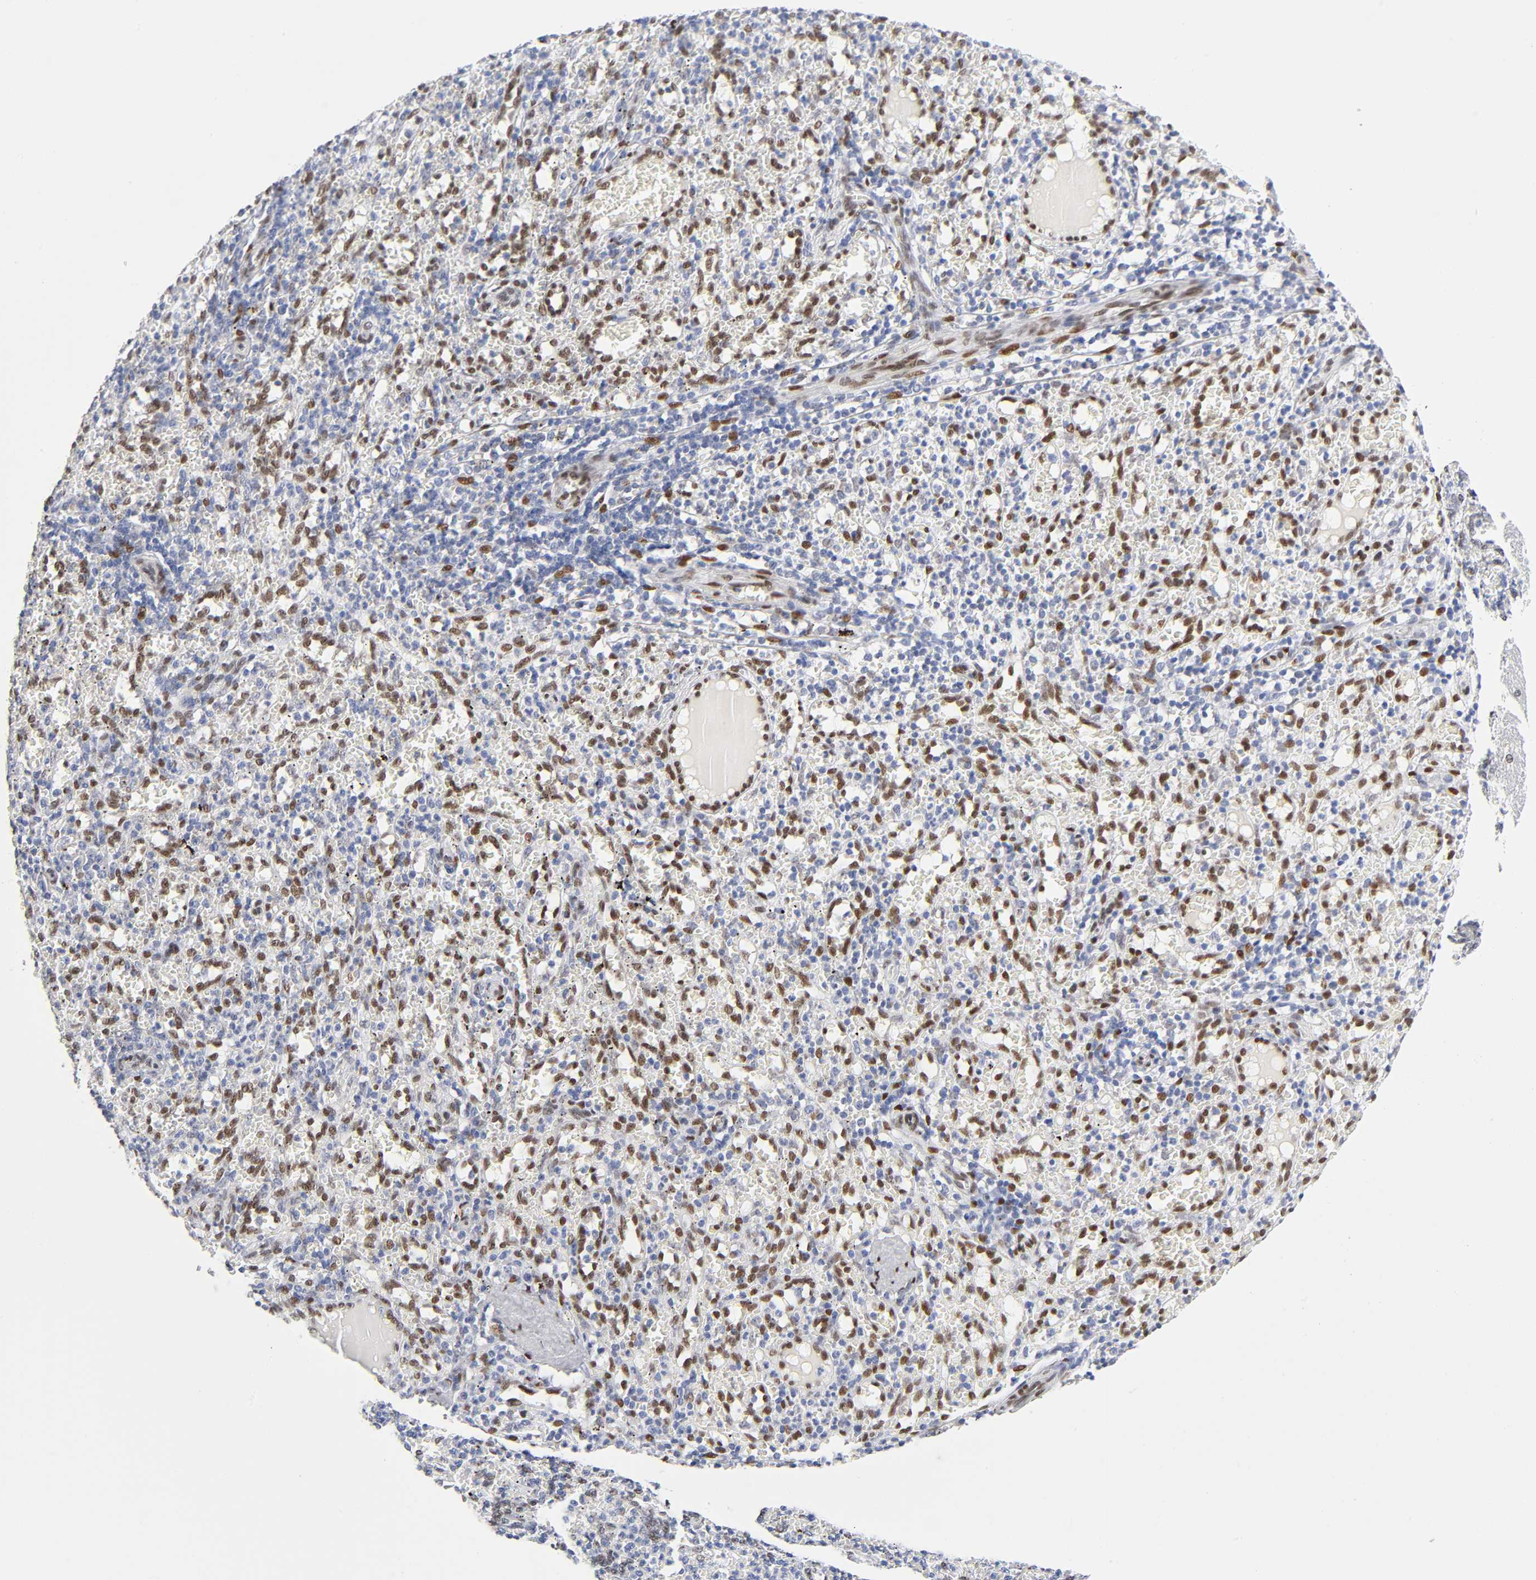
{"staining": {"intensity": "moderate", "quantity": ">75%", "location": "nuclear"}, "tissue": "spleen", "cell_type": "Cells in red pulp", "image_type": "normal", "snomed": [{"axis": "morphology", "description": "Normal tissue, NOS"}, {"axis": "topography", "description": "Spleen"}], "caption": "Immunohistochemistry (IHC) histopathology image of benign spleen stained for a protein (brown), which demonstrates medium levels of moderate nuclear positivity in approximately >75% of cells in red pulp.", "gene": "NFIC", "patient": {"sex": "female", "age": 10}}